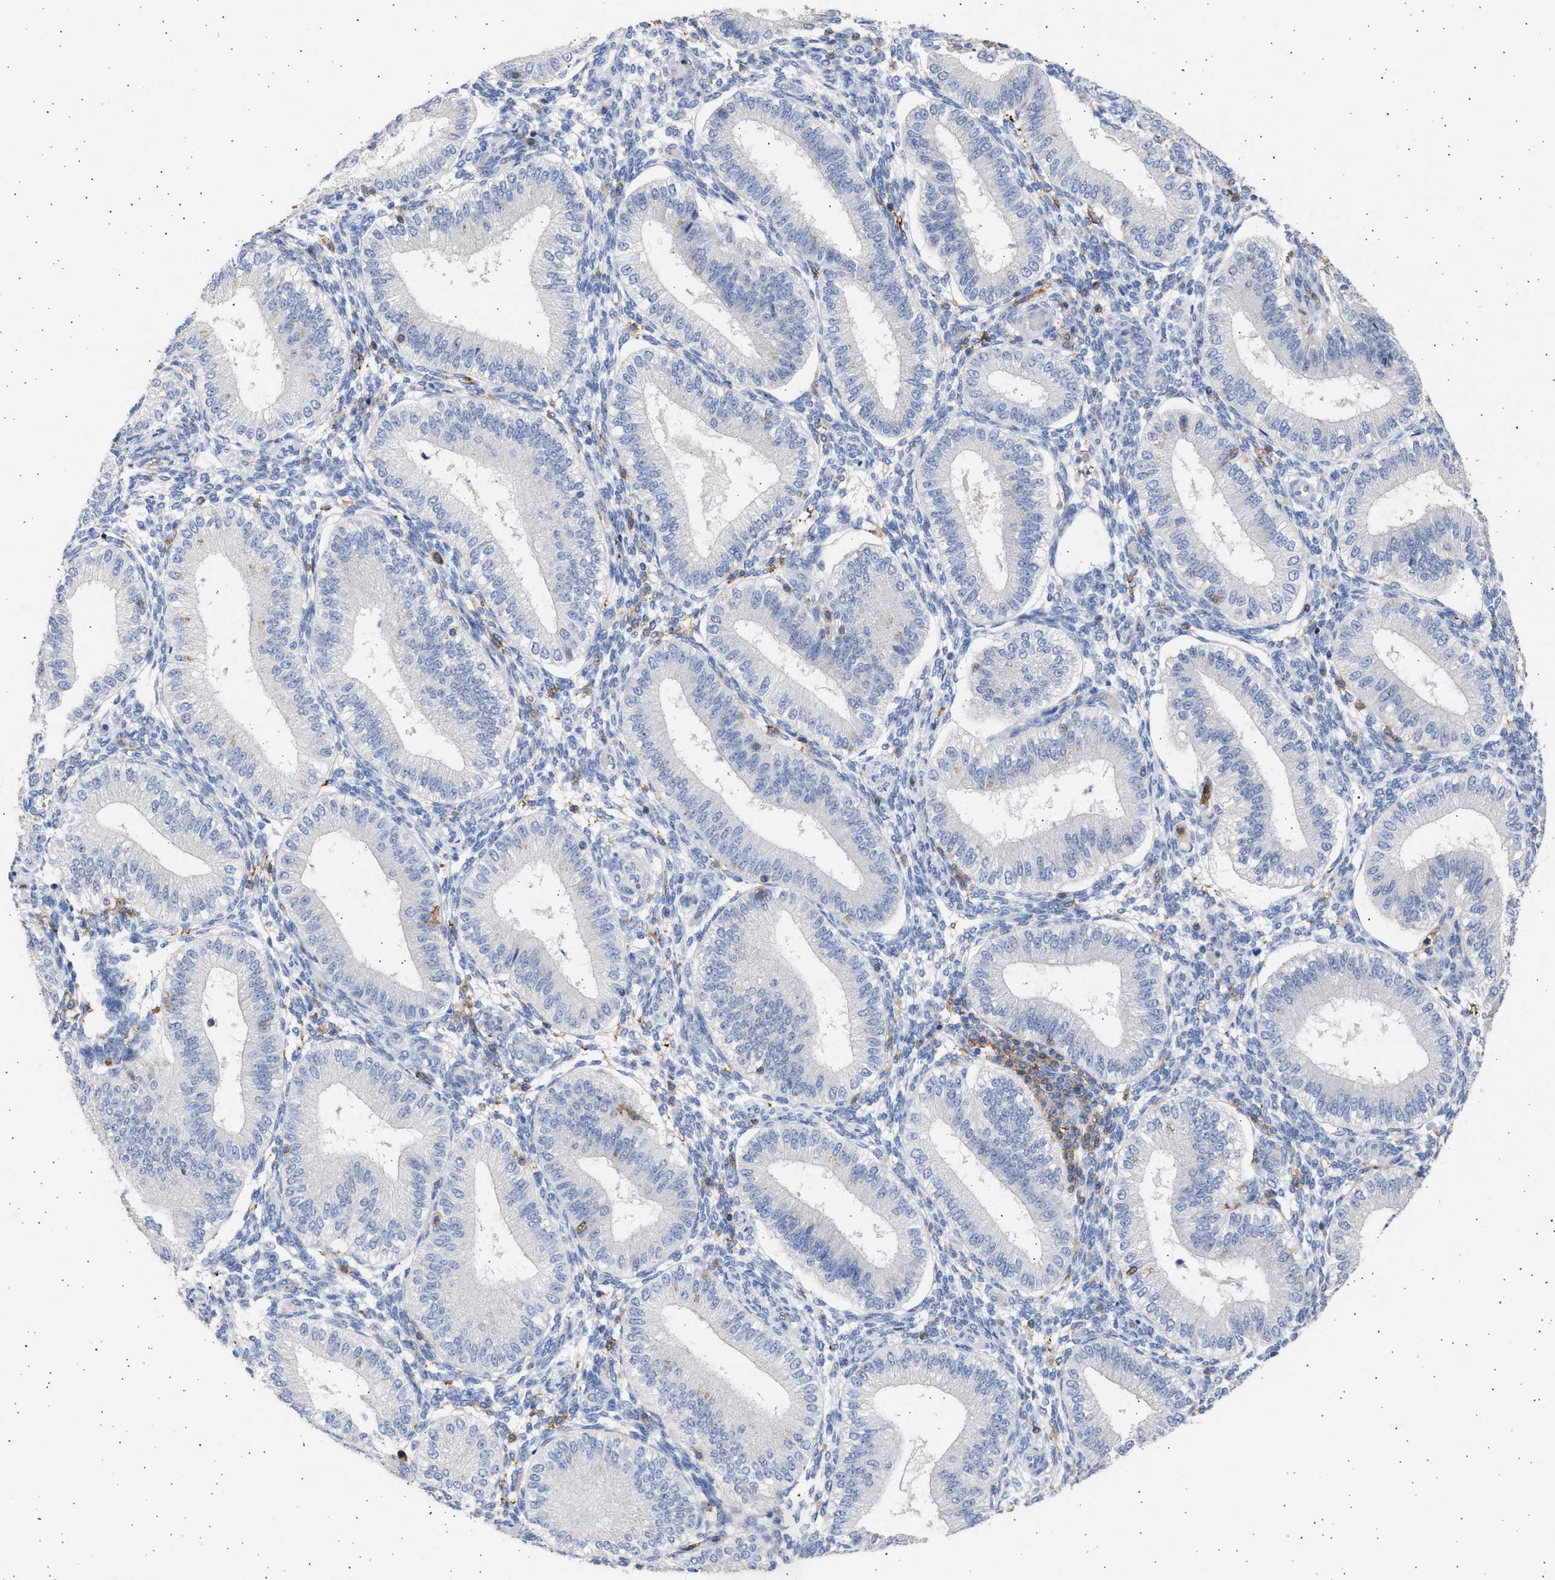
{"staining": {"intensity": "negative", "quantity": "none", "location": "none"}, "tissue": "endometrium", "cell_type": "Cells in endometrial stroma", "image_type": "normal", "snomed": [{"axis": "morphology", "description": "Normal tissue, NOS"}, {"axis": "topography", "description": "Endometrium"}], "caption": "Immunohistochemical staining of unremarkable endometrium demonstrates no significant staining in cells in endometrial stroma. (Immunohistochemistry (ihc), brightfield microscopy, high magnification).", "gene": "FCER1A", "patient": {"sex": "female", "age": 39}}